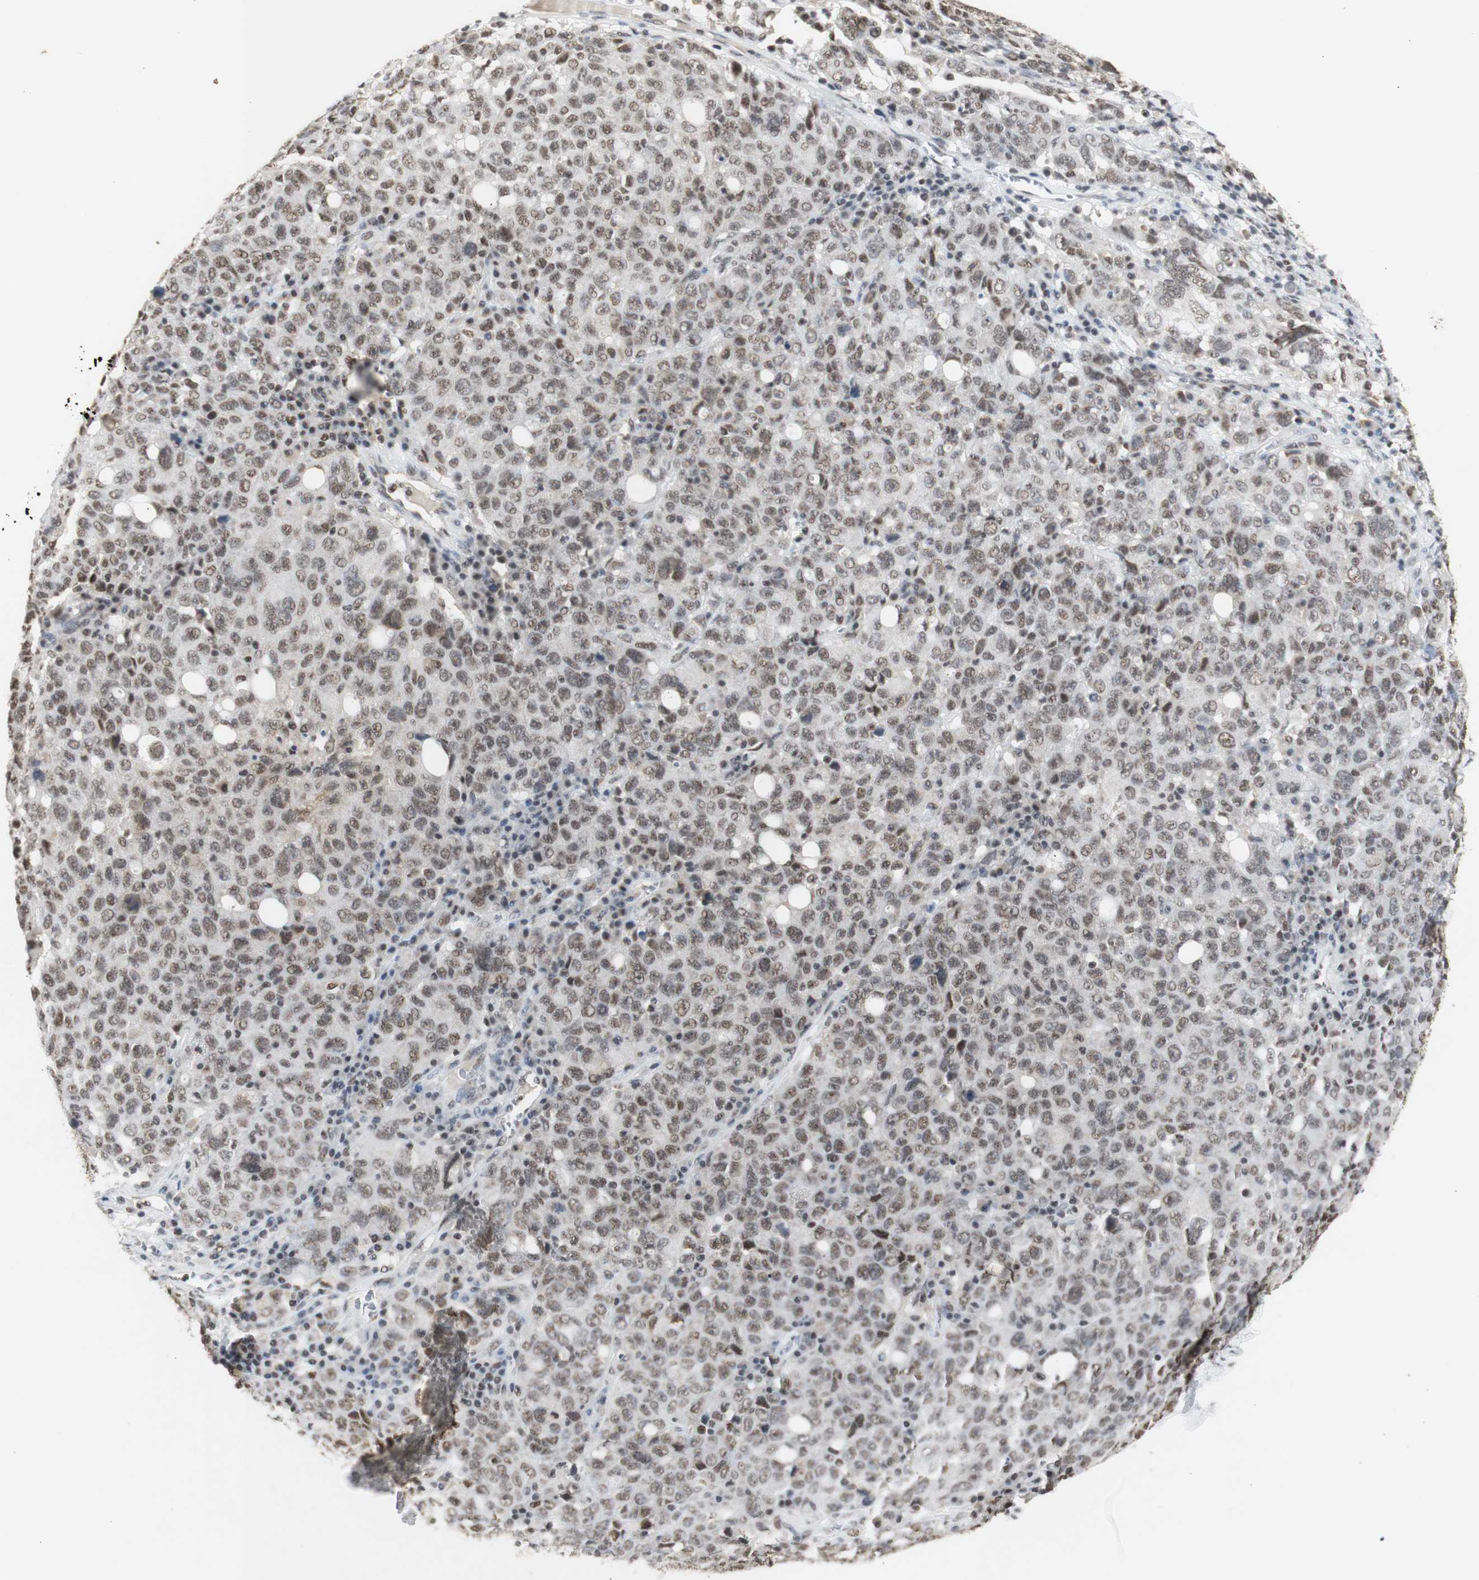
{"staining": {"intensity": "weak", "quantity": ">75%", "location": "nuclear"}, "tissue": "ovarian cancer", "cell_type": "Tumor cells", "image_type": "cancer", "snomed": [{"axis": "morphology", "description": "Carcinoma, endometroid"}, {"axis": "topography", "description": "Ovary"}], "caption": "Protein expression analysis of human ovarian cancer (endometroid carcinoma) reveals weak nuclear staining in about >75% of tumor cells.", "gene": "SNRPB", "patient": {"sex": "female", "age": 62}}